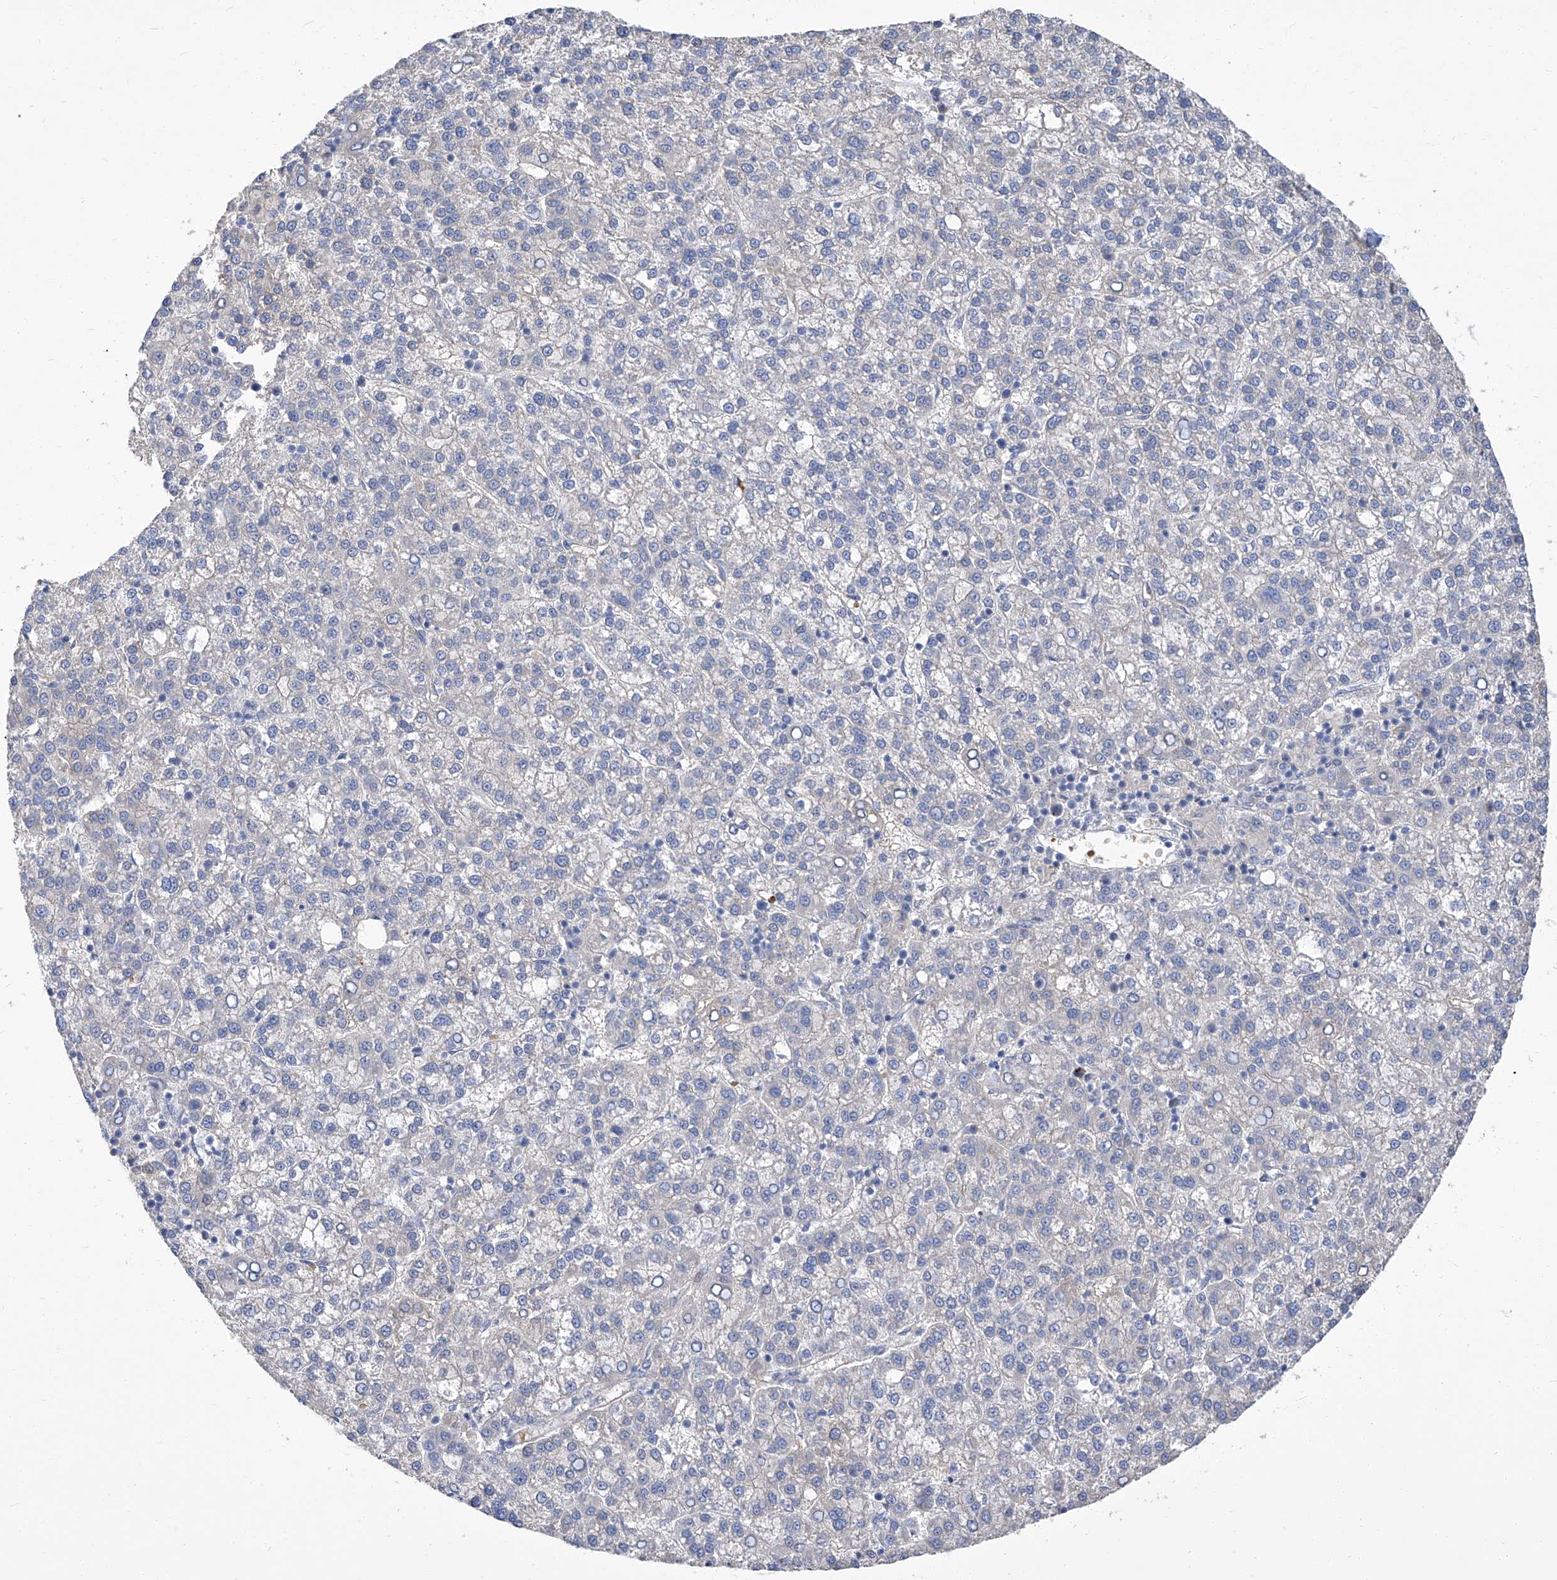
{"staining": {"intensity": "negative", "quantity": "none", "location": "none"}, "tissue": "liver cancer", "cell_type": "Tumor cells", "image_type": "cancer", "snomed": [{"axis": "morphology", "description": "Carcinoma, Hepatocellular, NOS"}, {"axis": "topography", "description": "Liver"}], "caption": "IHC histopathology image of human liver hepatocellular carcinoma stained for a protein (brown), which displays no positivity in tumor cells. Nuclei are stained in blue.", "gene": "PARD3", "patient": {"sex": "female", "age": 58}}